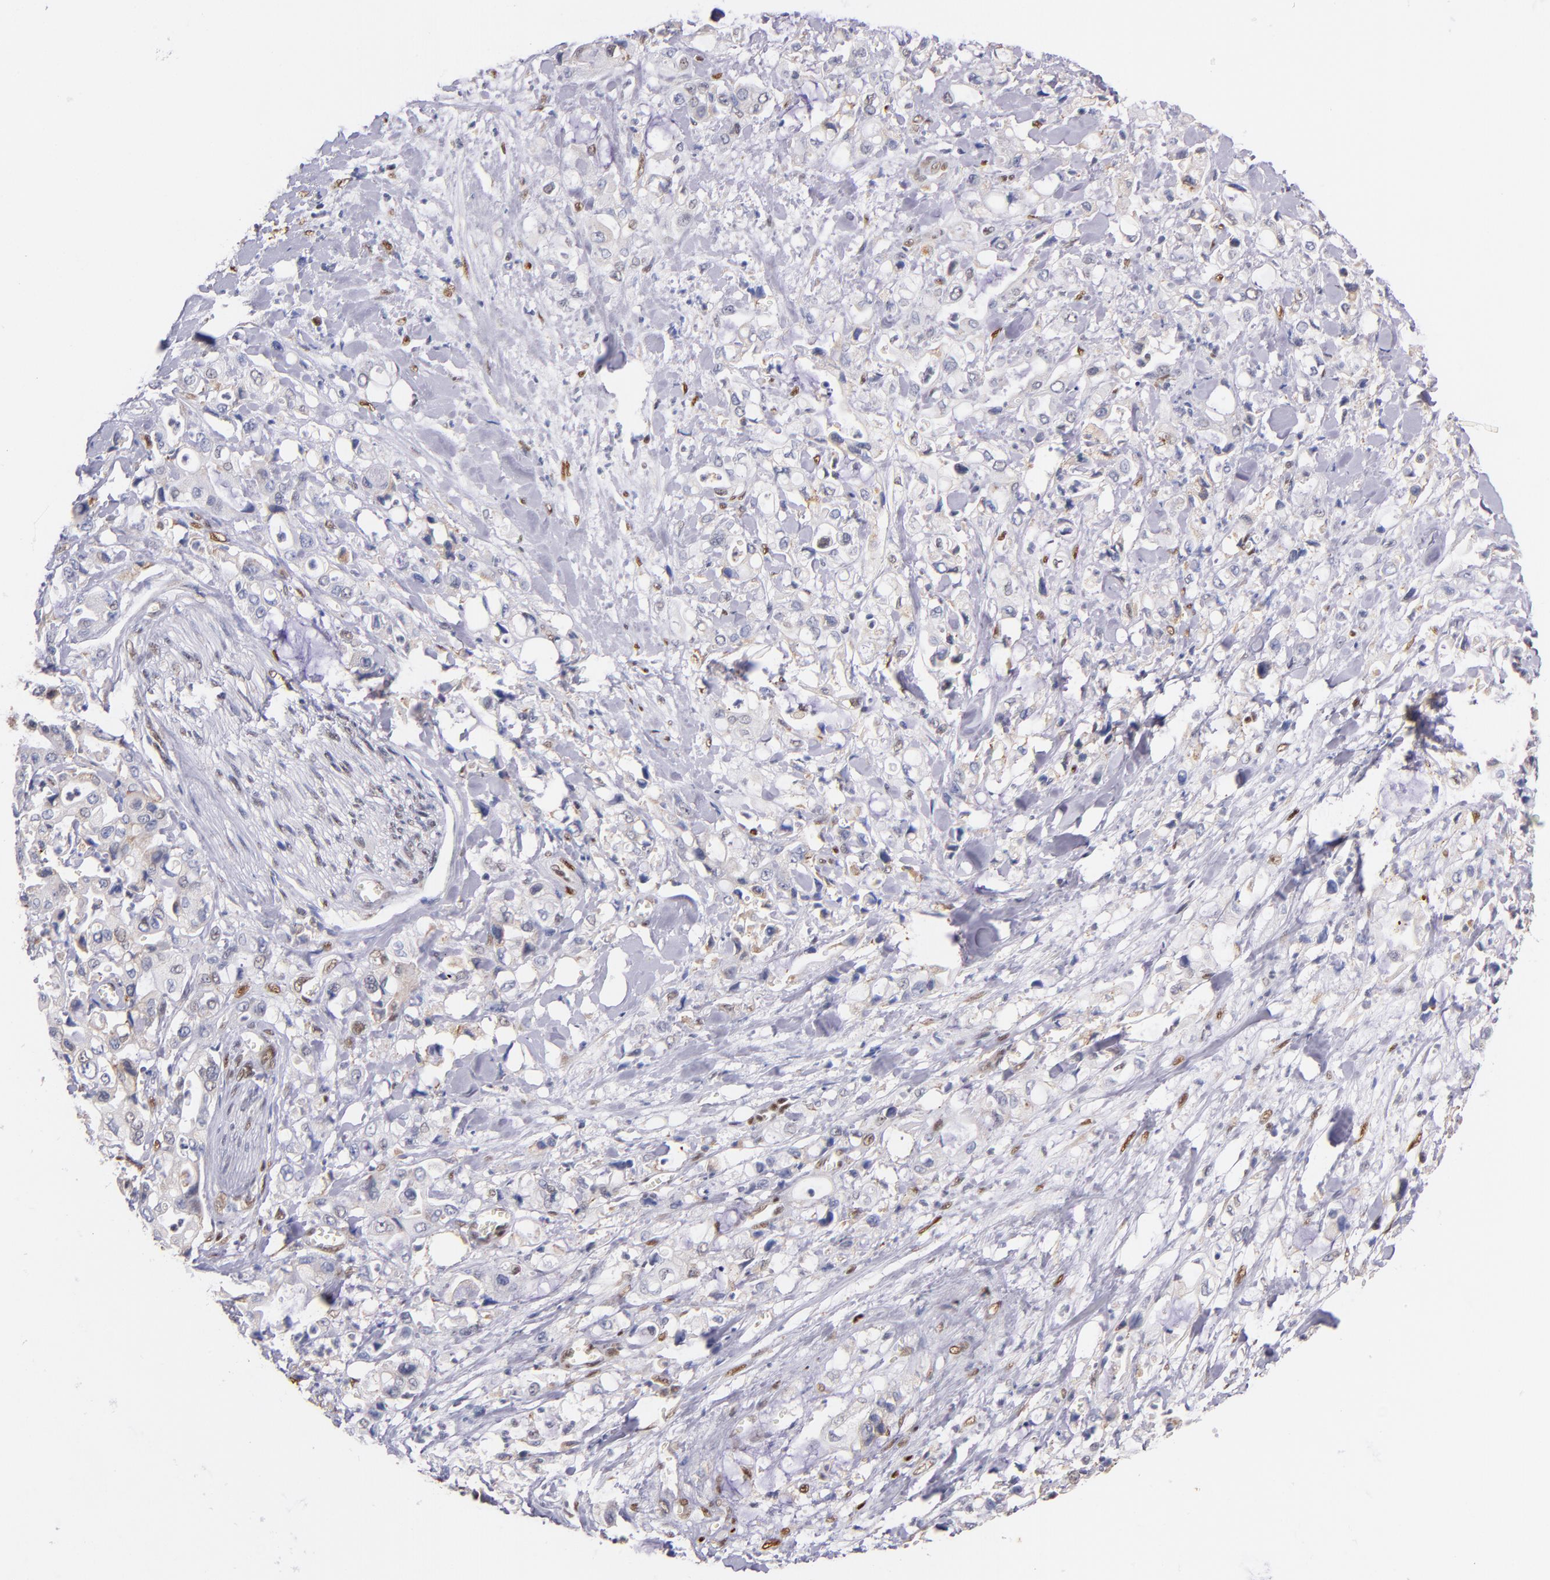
{"staining": {"intensity": "weak", "quantity": "<25%", "location": "nuclear"}, "tissue": "pancreatic cancer", "cell_type": "Tumor cells", "image_type": "cancer", "snomed": [{"axis": "morphology", "description": "Adenocarcinoma, NOS"}, {"axis": "topography", "description": "Pancreas"}], "caption": "Photomicrograph shows no protein expression in tumor cells of pancreatic cancer (adenocarcinoma) tissue. (DAB (3,3'-diaminobenzidine) IHC visualized using brightfield microscopy, high magnification).", "gene": "SRF", "patient": {"sex": "male", "age": 70}}